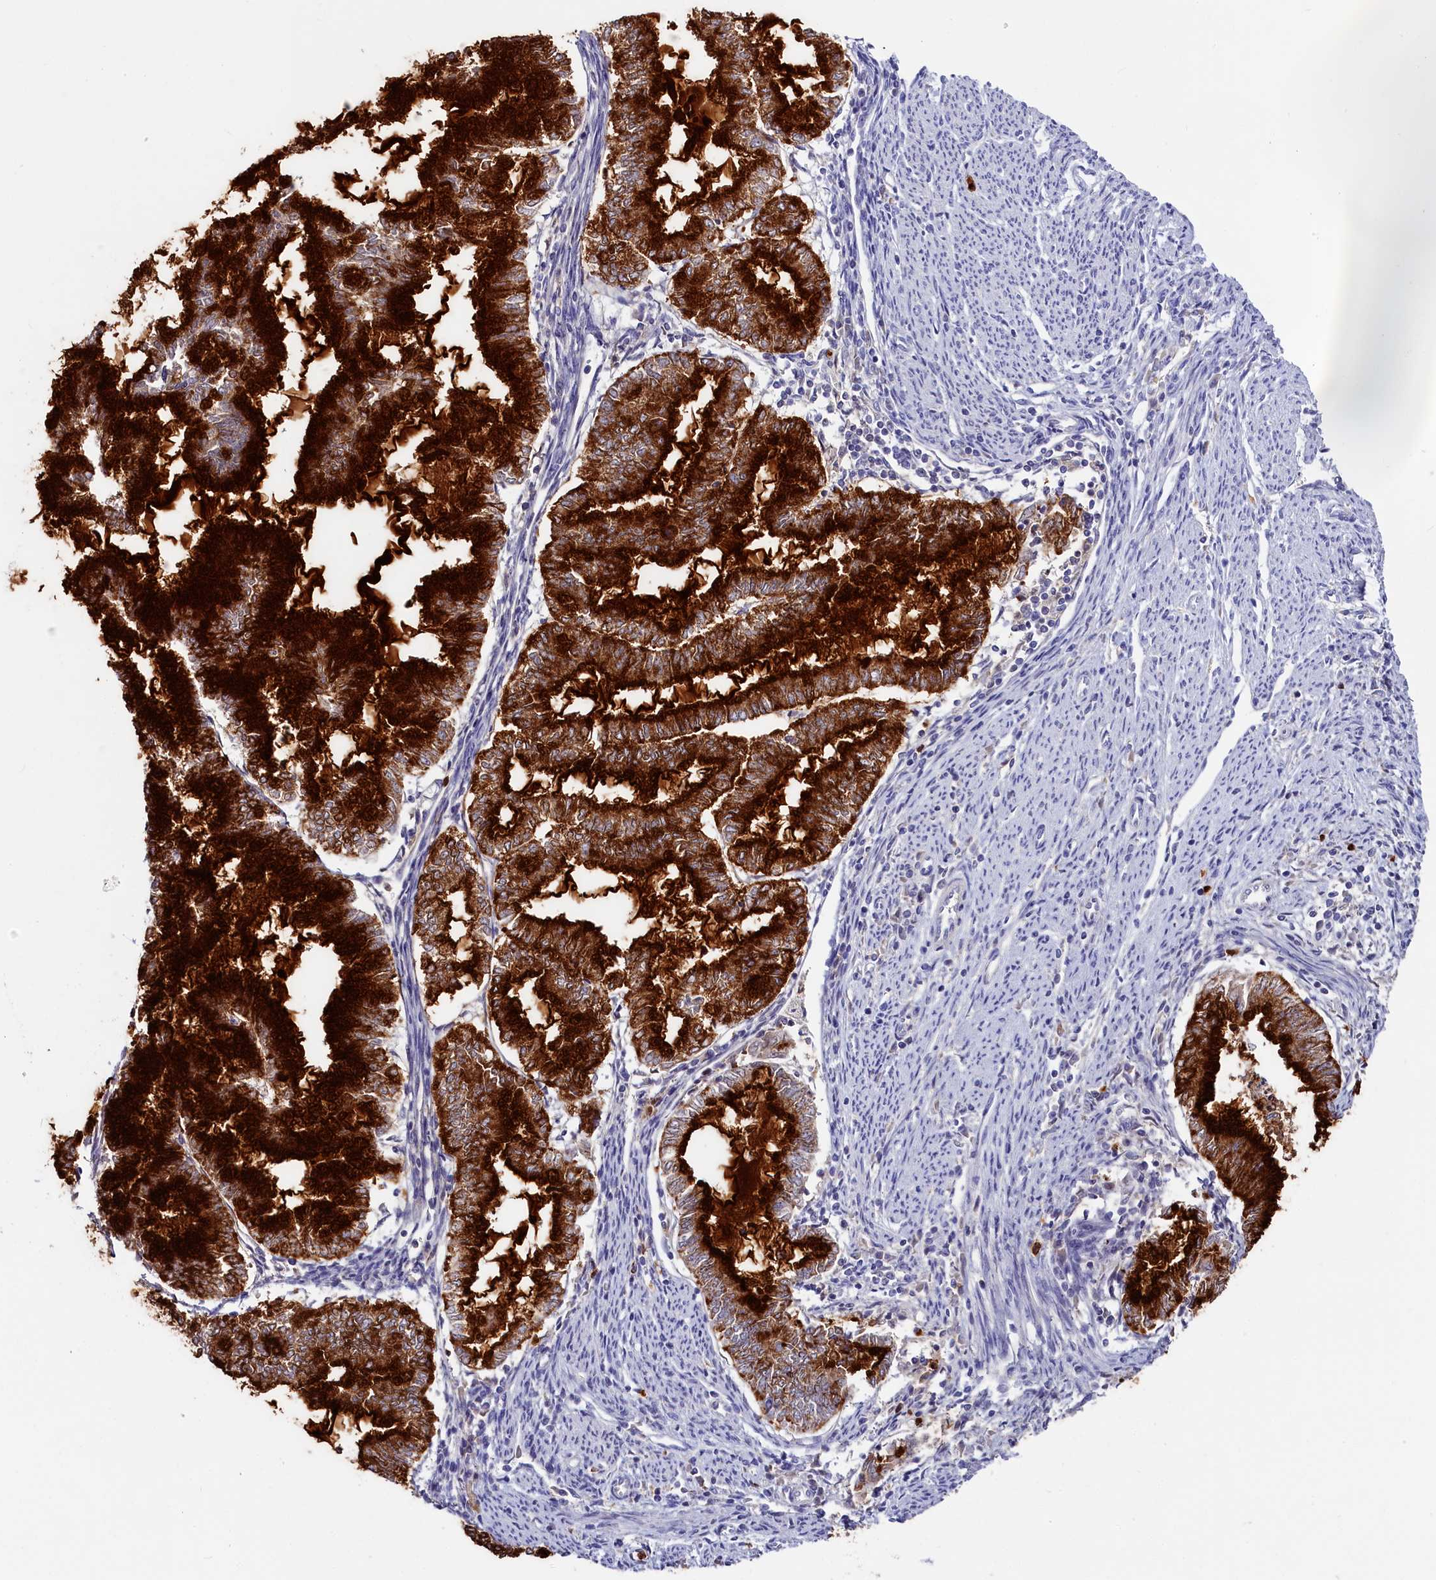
{"staining": {"intensity": "strong", "quantity": ">75%", "location": "cytoplasmic/membranous"}, "tissue": "endometrial cancer", "cell_type": "Tumor cells", "image_type": "cancer", "snomed": [{"axis": "morphology", "description": "Adenocarcinoma, NOS"}, {"axis": "topography", "description": "Endometrium"}], "caption": "Tumor cells reveal high levels of strong cytoplasmic/membranous positivity in approximately >75% of cells in human adenocarcinoma (endometrial). Immunohistochemistry (ihc) stains the protein of interest in brown and the nuclei are stained blue.", "gene": "ADGRD1", "patient": {"sex": "female", "age": 79}}